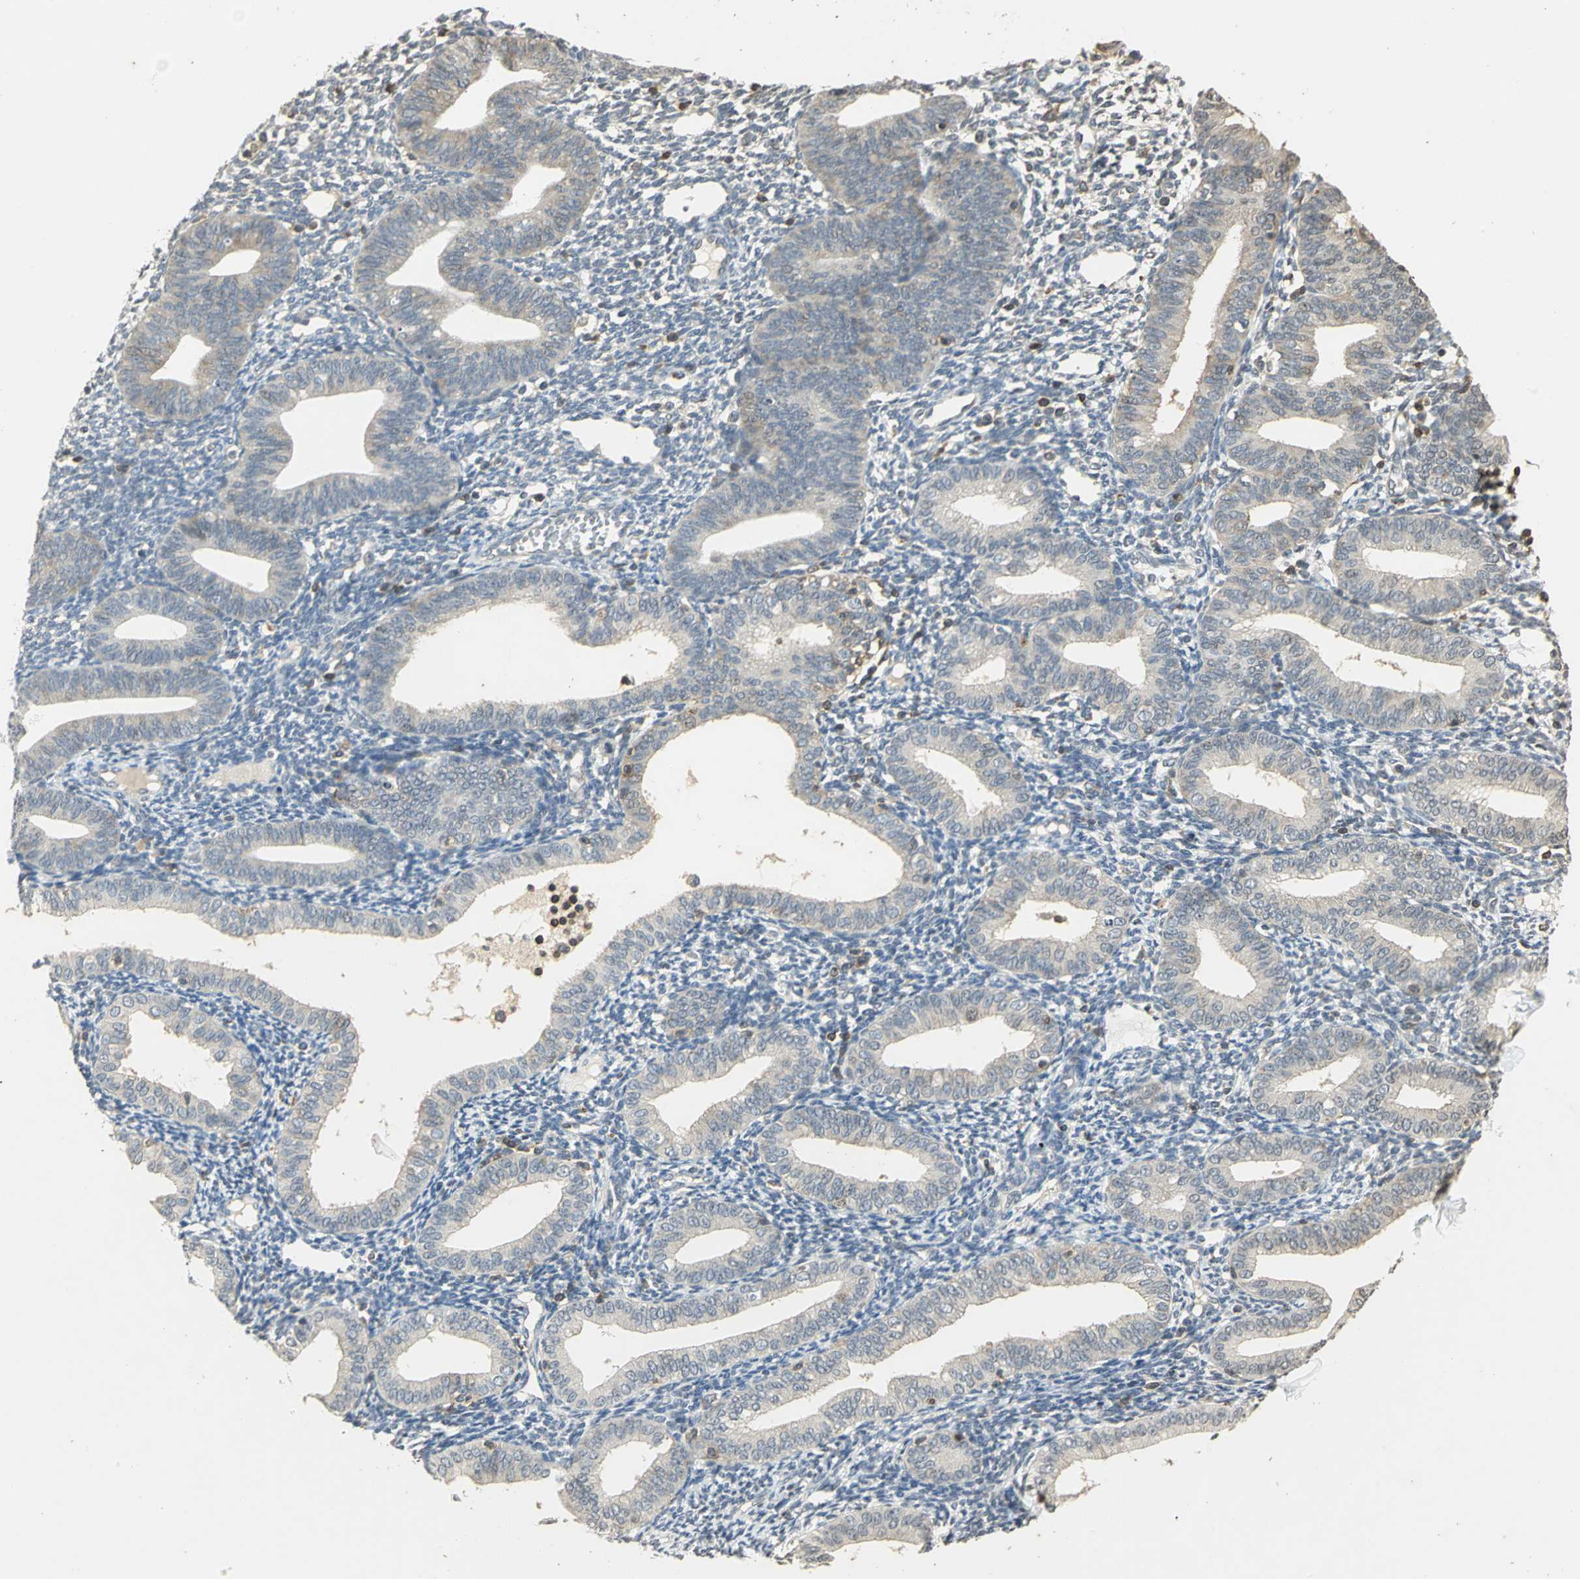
{"staining": {"intensity": "negative", "quantity": "none", "location": "none"}, "tissue": "endometrium", "cell_type": "Cells in endometrial stroma", "image_type": "normal", "snomed": [{"axis": "morphology", "description": "Normal tissue, NOS"}, {"axis": "topography", "description": "Endometrium"}], "caption": "DAB immunohistochemical staining of unremarkable endometrium demonstrates no significant staining in cells in endometrial stroma.", "gene": "IL16", "patient": {"sex": "female", "age": 61}}